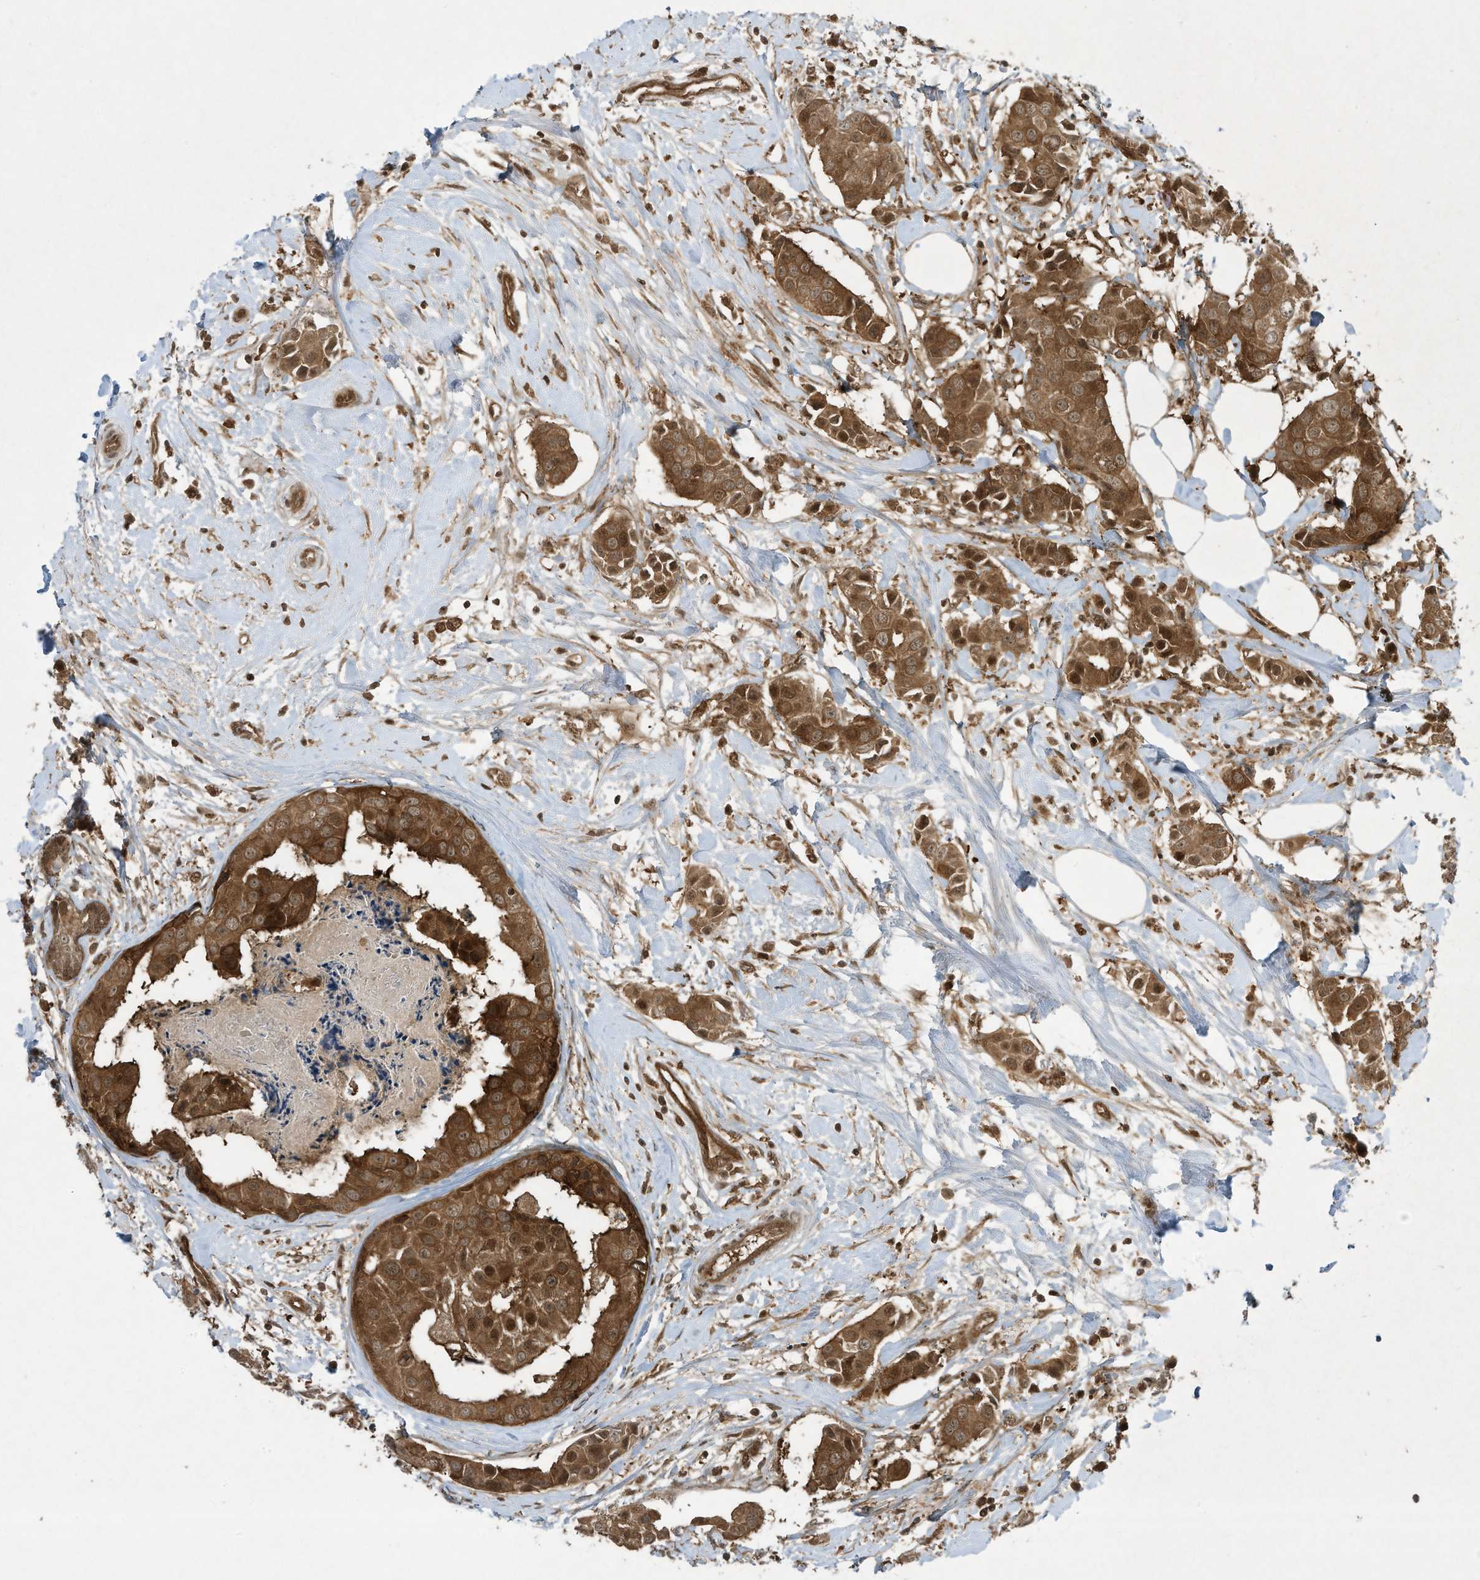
{"staining": {"intensity": "moderate", "quantity": ">75%", "location": "cytoplasmic/membranous,nuclear"}, "tissue": "breast cancer", "cell_type": "Tumor cells", "image_type": "cancer", "snomed": [{"axis": "morphology", "description": "Normal tissue, NOS"}, {"axis": "morphology", "description": "Duct carcinoma"}, {"axis": "topography", "description": "Breast"}], "caption": "Breast cancer (infiltrating ductal carcinoma) stained with a brown dye reveals moderate cytoplasmic/membranous and nuclear positive positivity in approximately >75% of tumor cells.", "gene": "CERT1", "patient": {"sex": "female", "age": 39}}